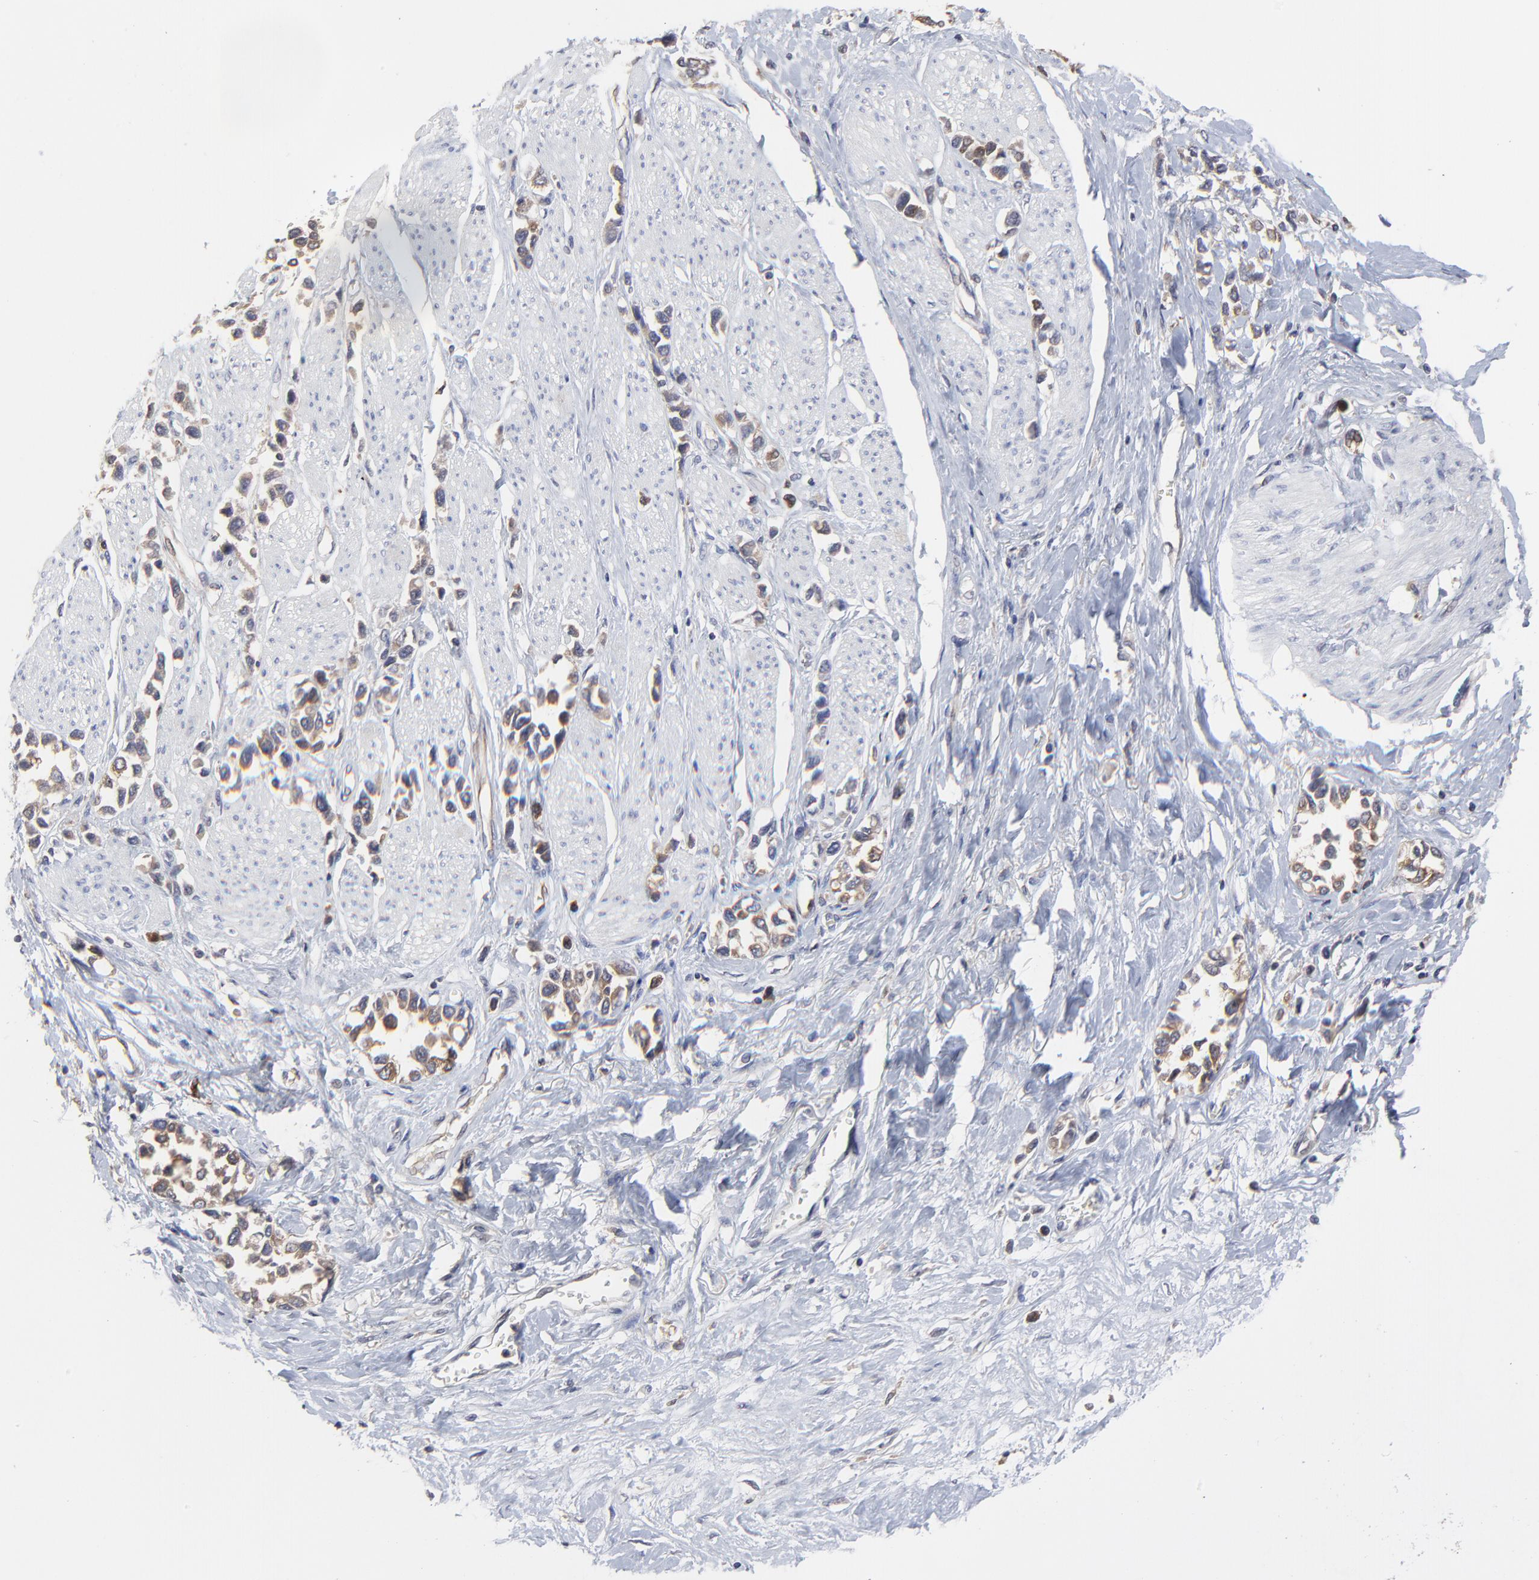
{"staining": {"intensity": "moderate", "quantity": ">75%", "location": "cytoplasmic/membranous"}, "tissue": "stomach cancer", "cell_type": "Tumor cells", "image_type": "cancer", "snomed": [{"axis": "morphology", "description": "Adenocarcinoma, NOS"}, {"axis": "topography", "description": "Stomach, upper"}], "caption": "Brown immunohistochemical staining in adenocarcinoma (stomach) exhibits moderate cytoplasmic/membranous expression in about >75% of tumor cells.", "gene": "RAB9A", "patient": {"sex": "male", "age": 76}}